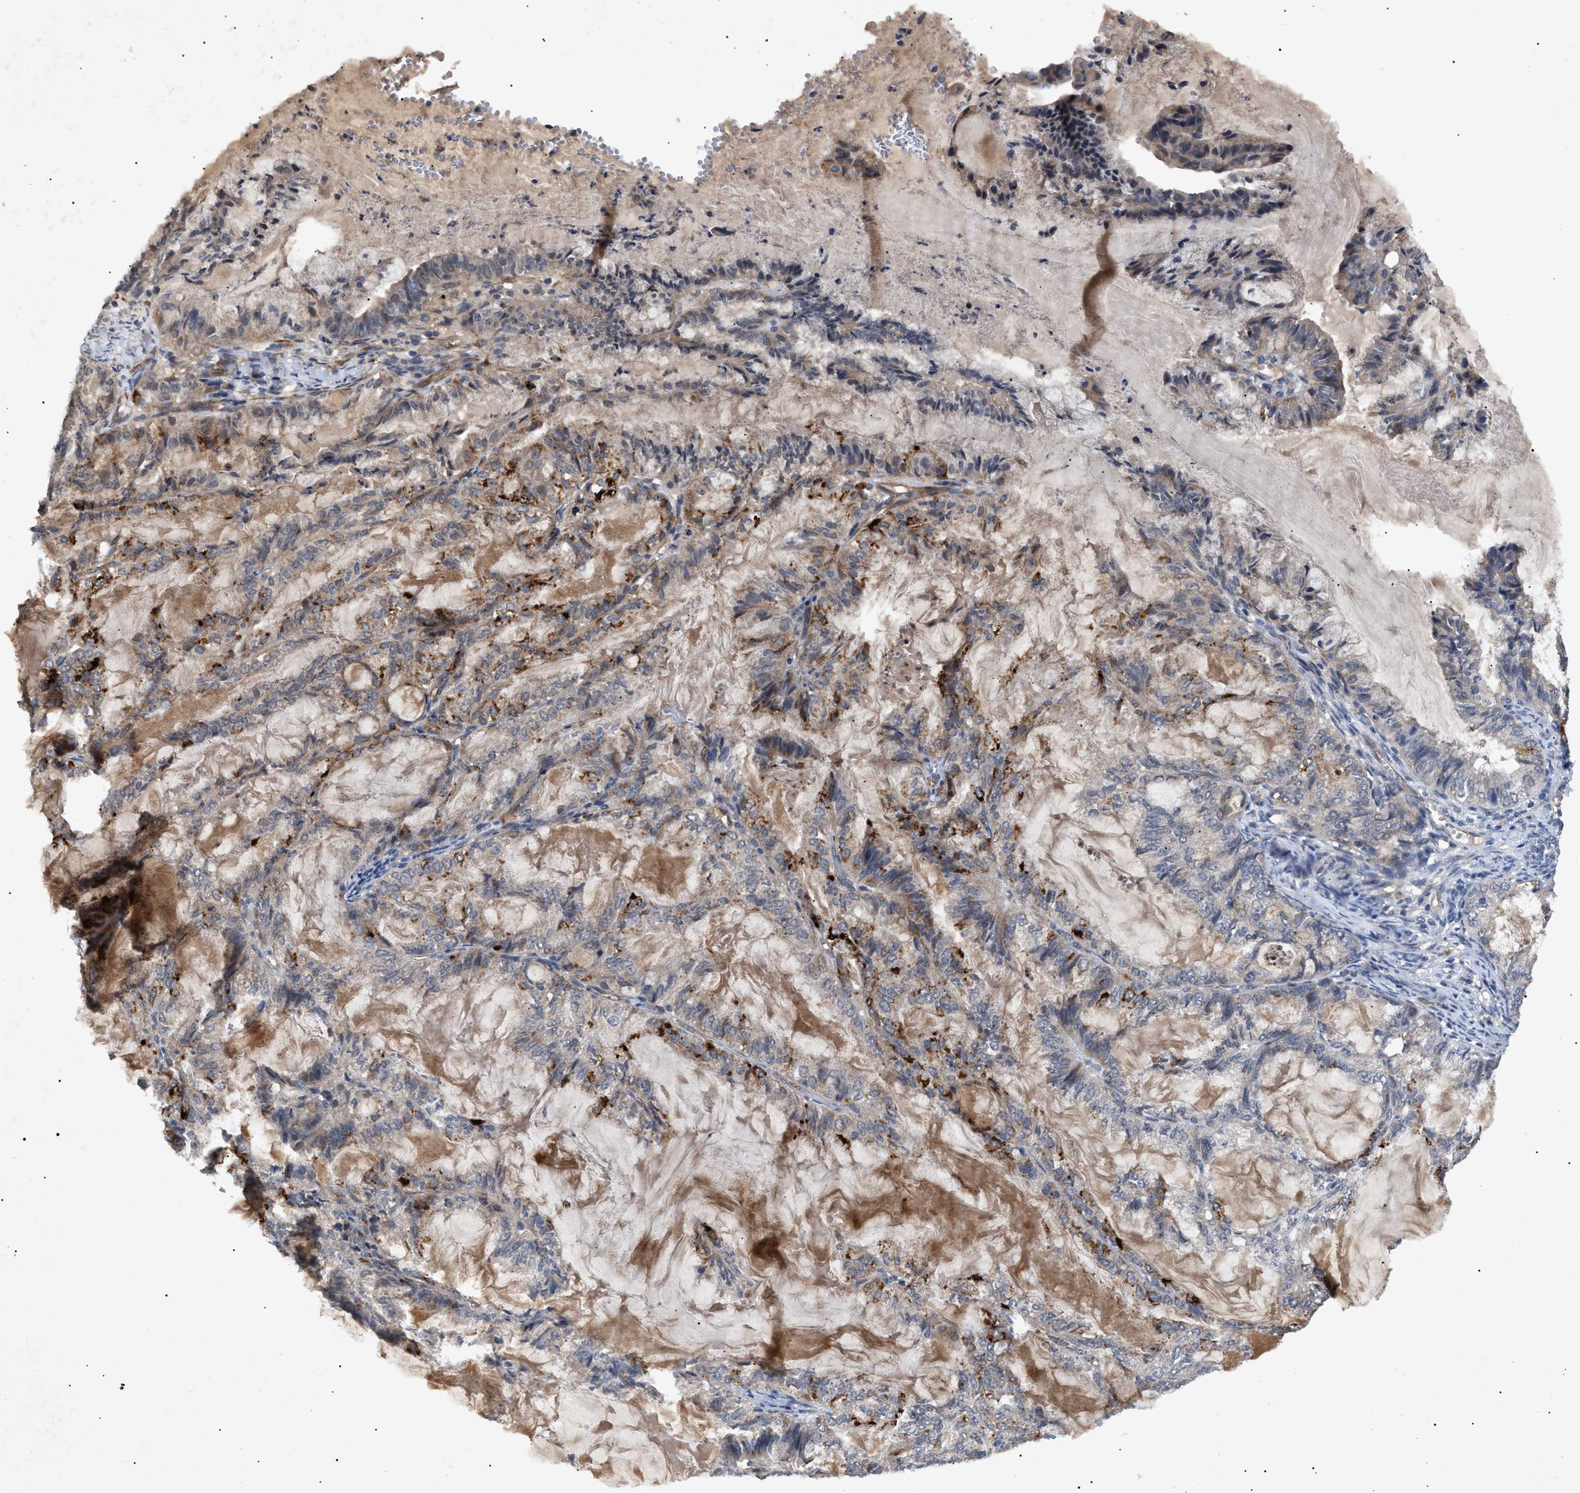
{"staining": {"intensity": "moderate", "quantity": "<25%", "location": "cytoplasmic/membranous"}, "tissue": "endometrial cancer", "cell_type": "Tumor cells", "image_type": "cancer", "snomed": [{"axis": "morphology", "description": "Adenocarcinoma, NOS"}, {"axis": "topography", "description": "Endometrium"}], "caption": "Endometrial cancer (adenocarcinoma) stained with a brown dye reveals moderate cytoplasmic/membranous positive positivity in approximately <25% of tumor cells.", "gene": "SIRT5", "patient": {"sex": "female", "age": 86}}